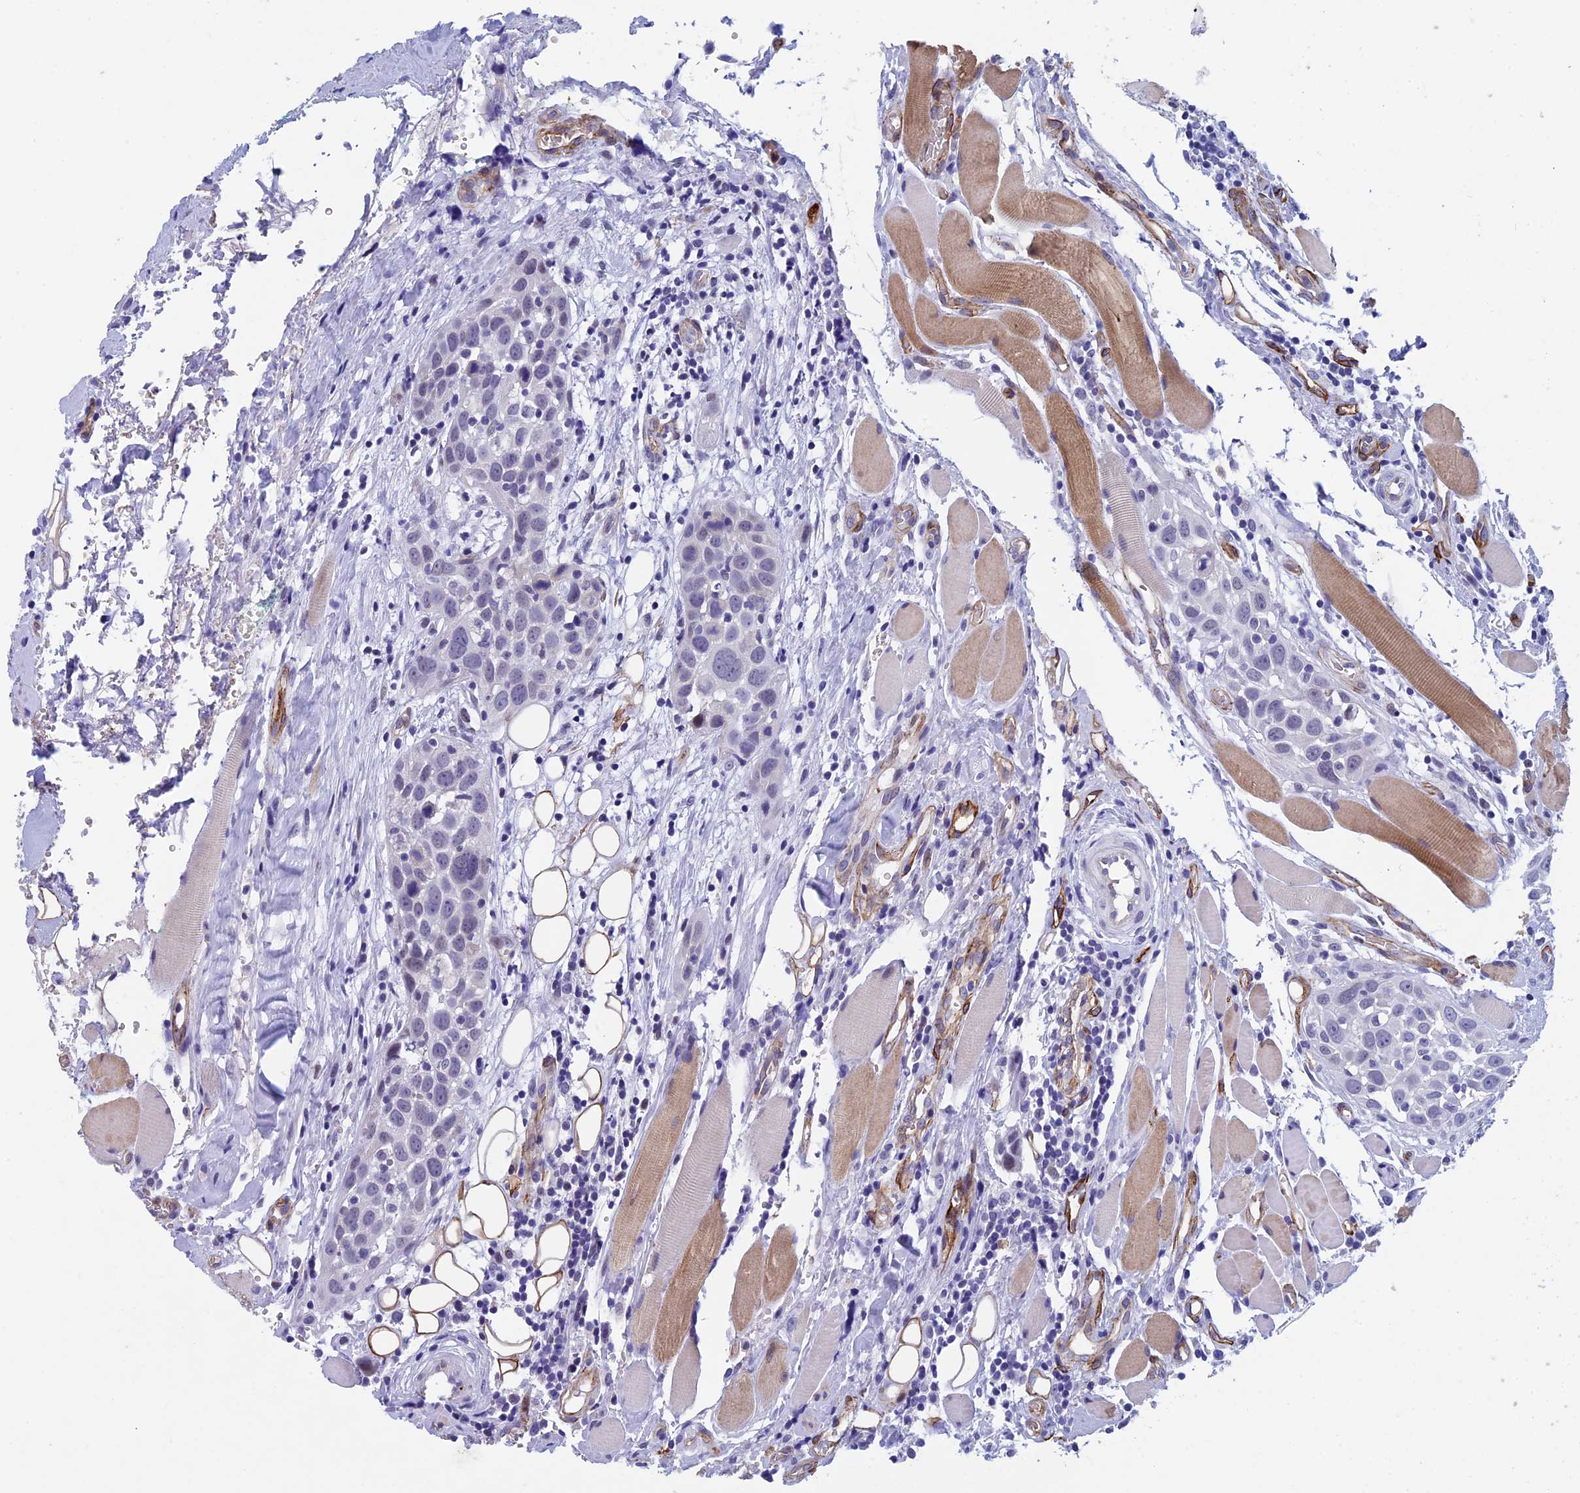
{"staining": {"intensity": "negative", "quantity": "none", "location": "none"}, "tissue": "head and neck cancer", "cell_type": "Tumor cells", "image_type": "cancer", "snomed": [{"axis": "morphology", "description": "Squamous cell carcinoma, NOS"}, {"axis": "topography", "description": "Oral tissue"}, {"axis": "topography", "description": "Head-Neck"}], "caption": "Protein analysis of squamous cell carcinoma (head and neck) displays no significant positivity in tumor cells.", "gene": "INSYN1", "patient": {"sex": "female", "age": 50}}